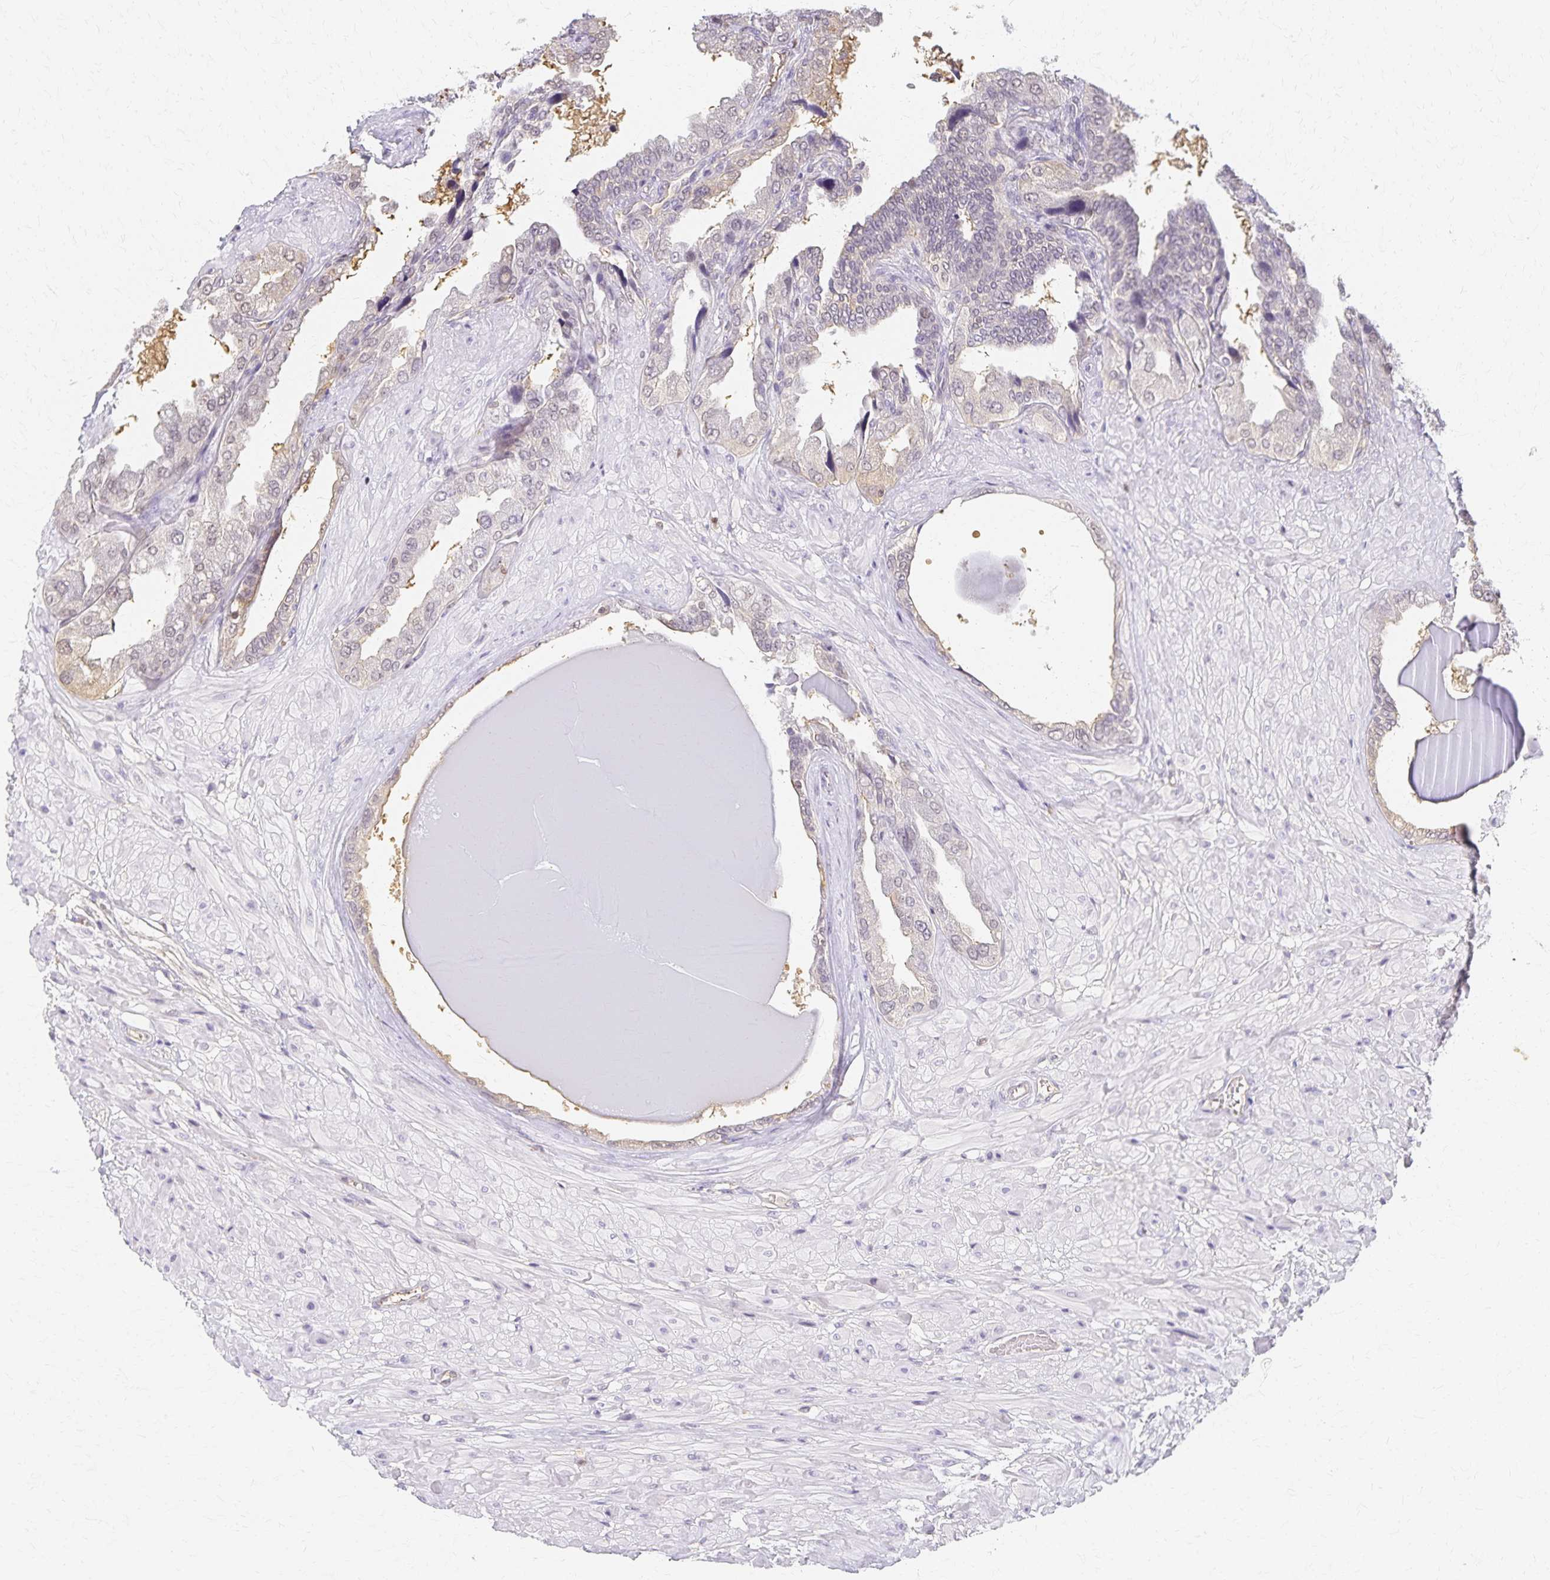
{"staining": {"intensity": "weak", "quantity": "<25%", "location": "cytoplasmic/membranous,nuclear"}, "tissue": "seminal vesicle", "cell_type": "Glandular cells", "image_type": "normal", "snomed": [{"axis": "morphology", "description": "Normal tissue, NOS"}, {"axis": "topography", "description": "Seminal veicle"}], "caption": "DAB (3,3'-diaminobenzidine) immunohistochemical staining of unremarkable human seminal vesicle displays no significant expression in glandular cells.", "gene": "AZGP1", "patient": {"sex": "male", "age": 55}}